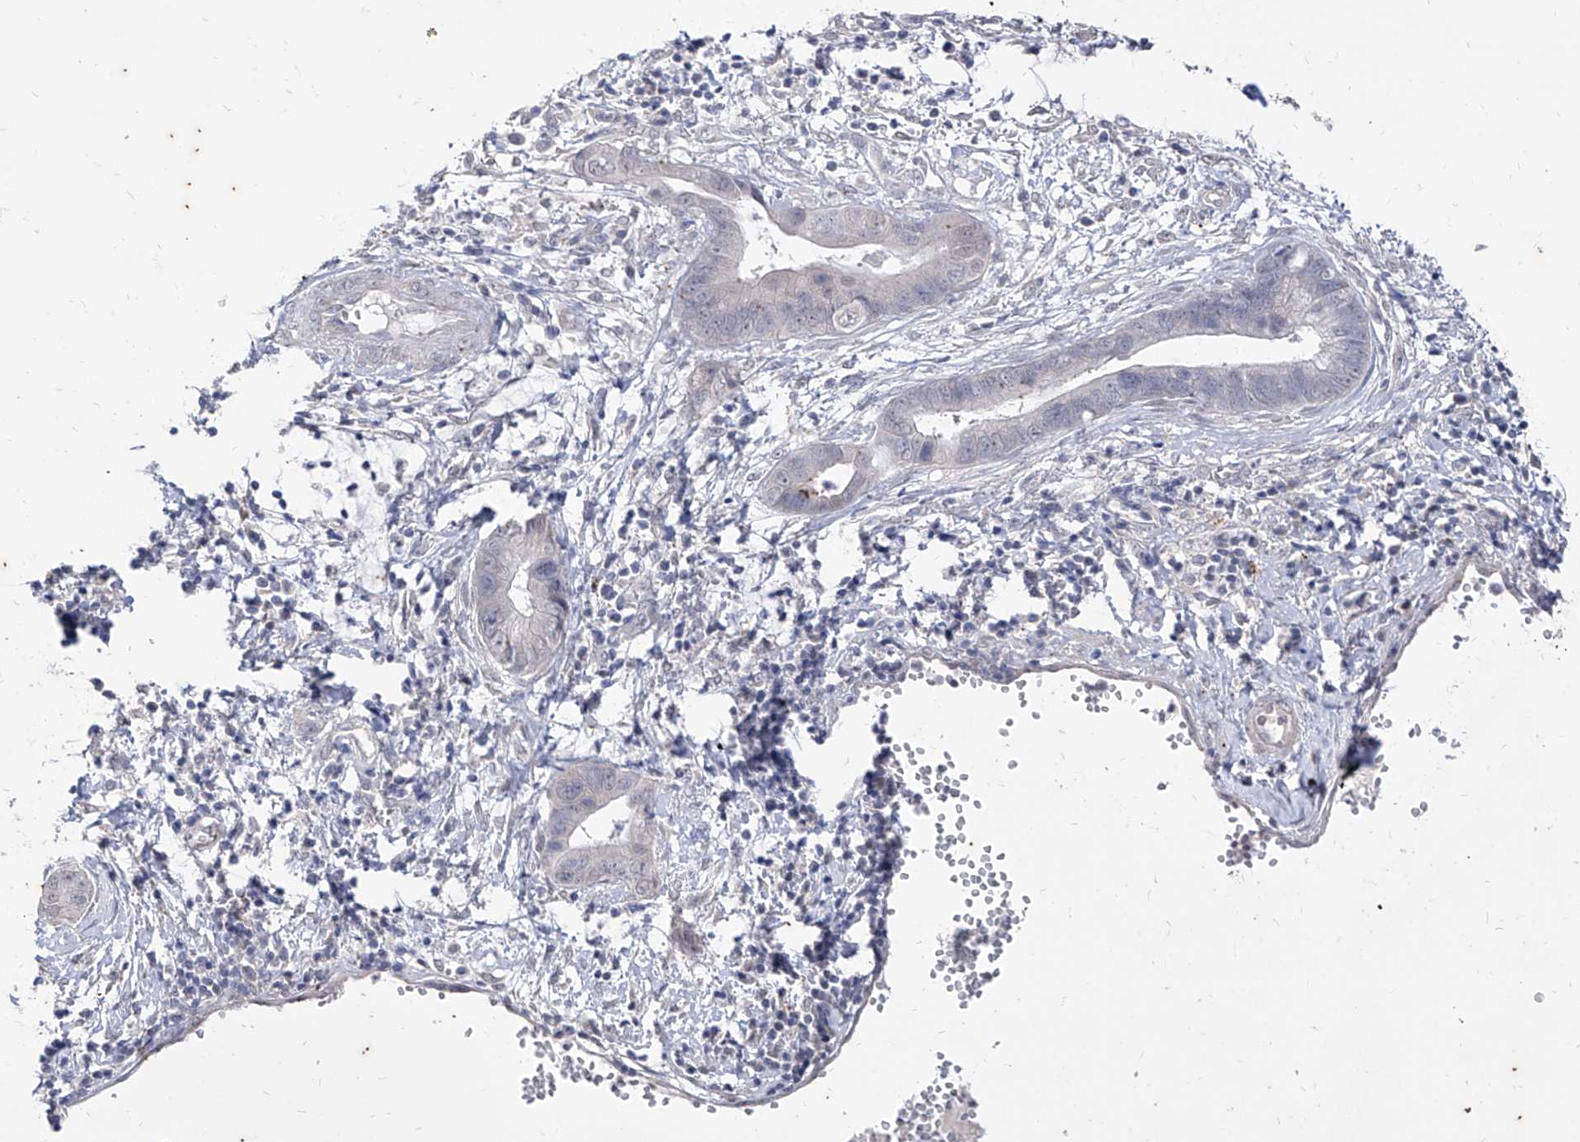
{"staining": {"intensity": "negative", "quantity": "none", "location": "none"}, "tissue": "cervical cancer", "cell_type": "Tumor cells", "image_type": "cancer", "snomed": [{"axis": "morphology", "description": "Adenocarcinoma, NOS"}, {"axis": "topography", "description": "Cervix"}], "caption": "This is a image of IHC staining of cervical adenocarcinoma, which shows no positivity in tumor cells.", "gene": "PHF20L1", "patient": {"sex": "female", "age": 44}}